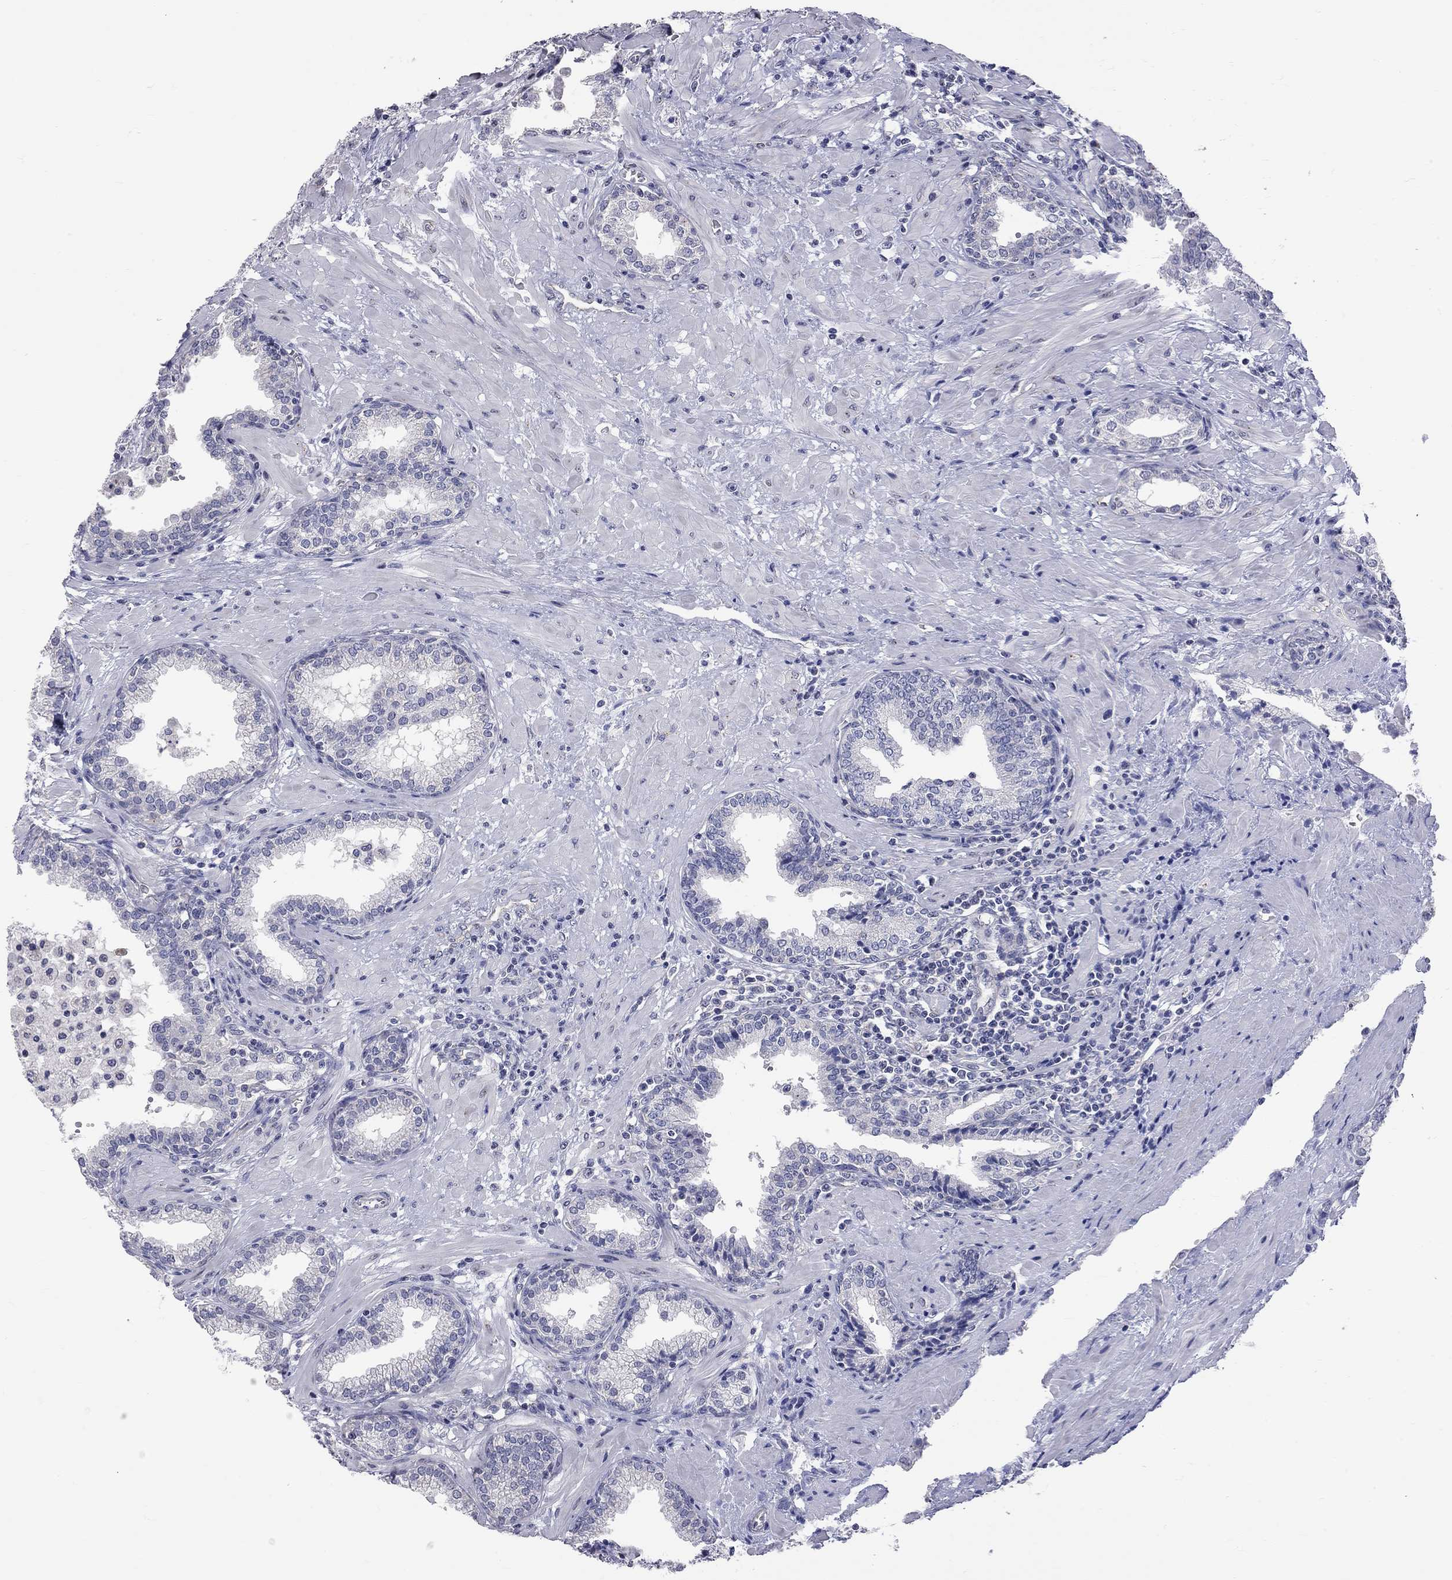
{"staining": {"intensity": "negative", "quantity": "none", "location": "none"}, "tissue": "prostate", "cell_type": "Glandular cells", "image_type": "normal", "snomed": [{"axis": "morphology", "description": "Normal tissue, NOS"}, {"axis": "topography", "description": "Prostate"}], "caption": "Protein analysis of normal prostate reveals no significant staining in glandular cells. Nuclei are stained in blue.", "gene": "OPRK1", "patient": {"sex": "male", "age": 64}}